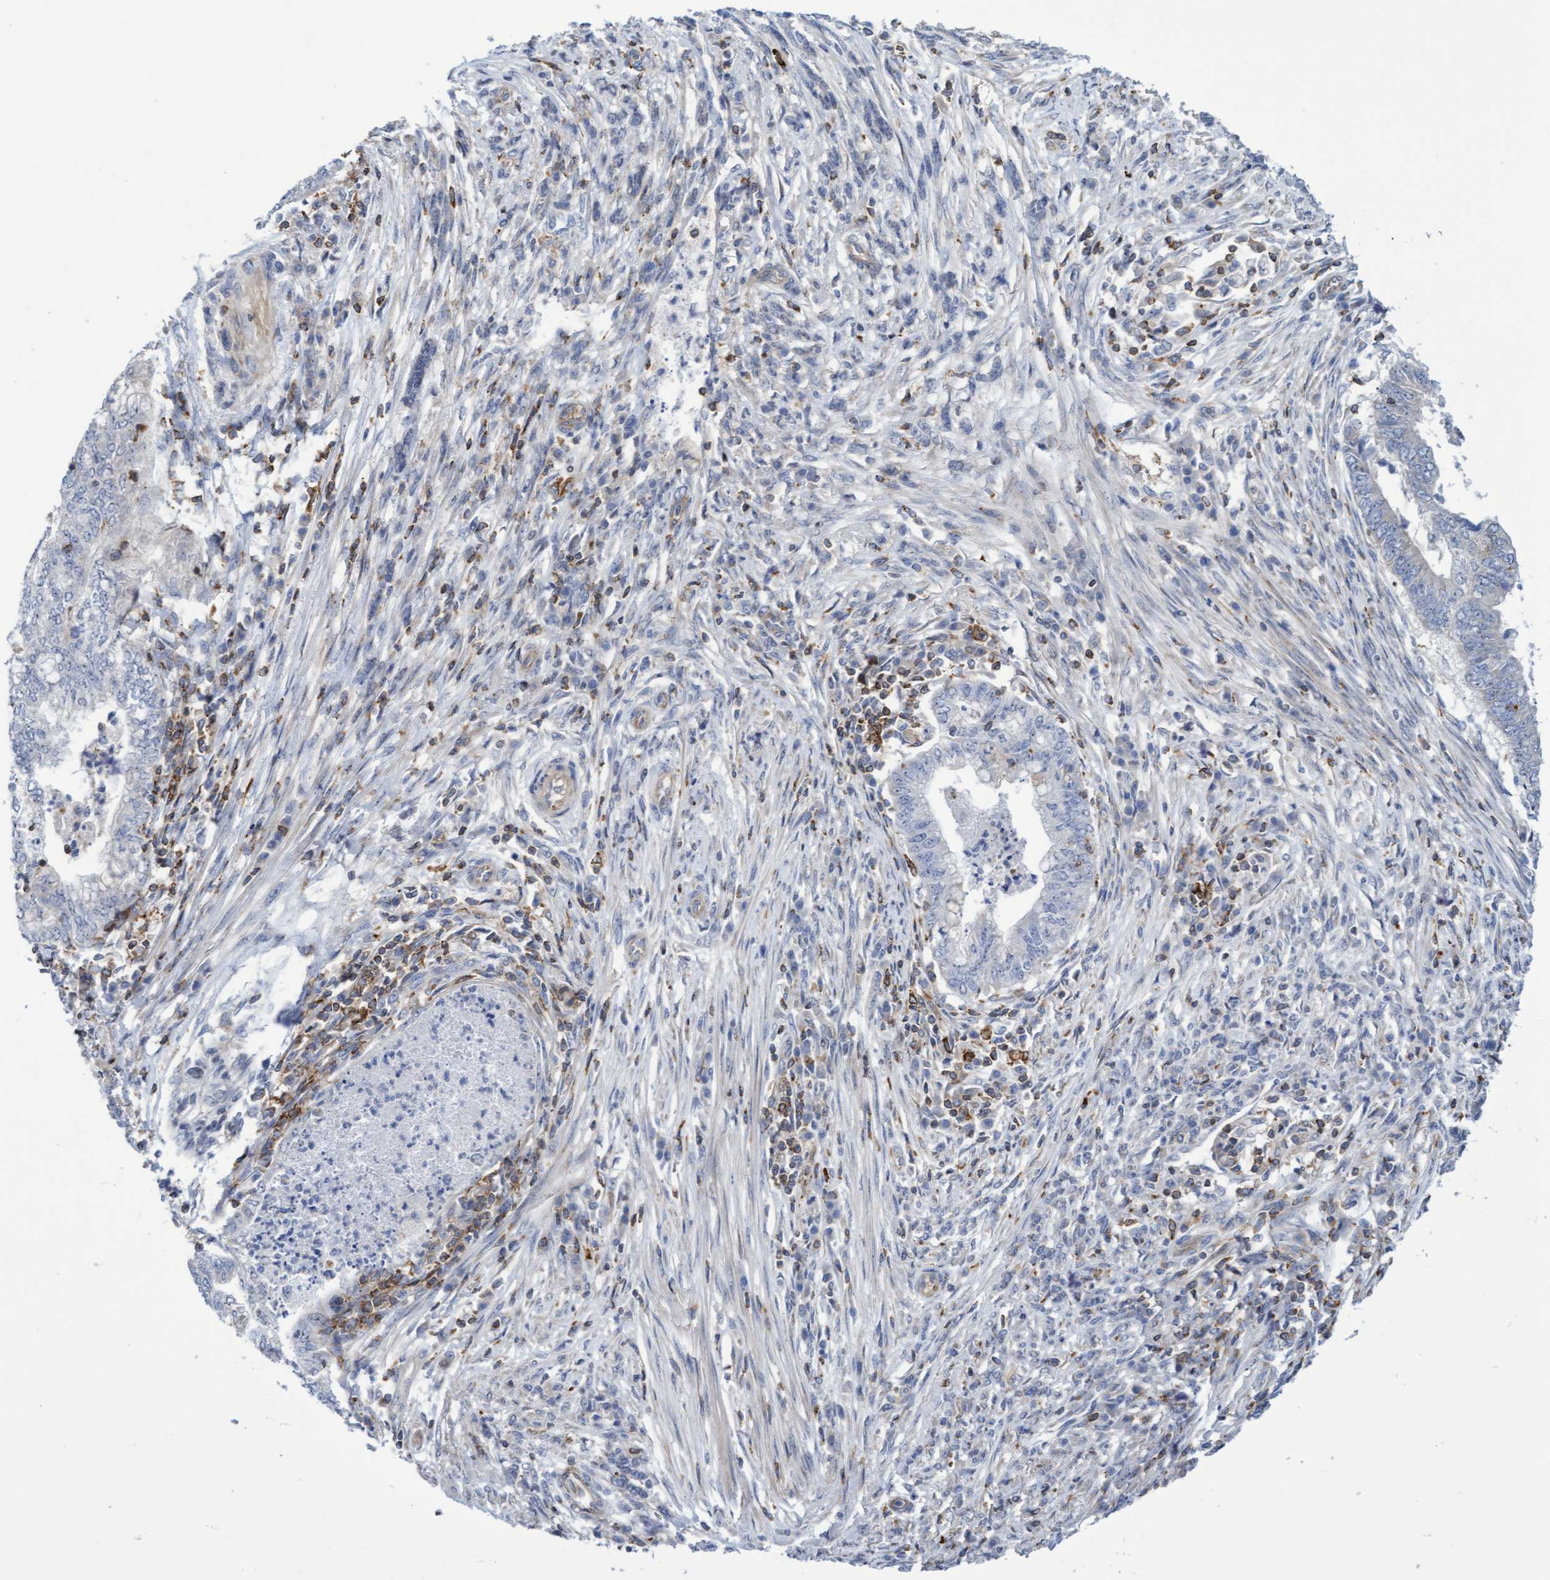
{"staining": {"intensity": "negative", "quantity": "none", "location": "none"}, "tissue": "endometrial cancer", "cell_type": "Tumor cells", "image_type": "cancer", "snomed": [{"axis": "morphology", "description": "Polyp, NOS"}, {"axis": "morphology", "description": "Adenocarcinoma, NOS"}, {"axis": "morphology", "description": "Adenoma, NOS"}, {"axis": "topography", "description": "Endometrium"}], "caption": "The immunohistochemistry image has no significant staining in tumor cells of adenoma (endometrial) tissue.", "gene": "FNBP1", "patient": {"sex": "female", "age": 79}}